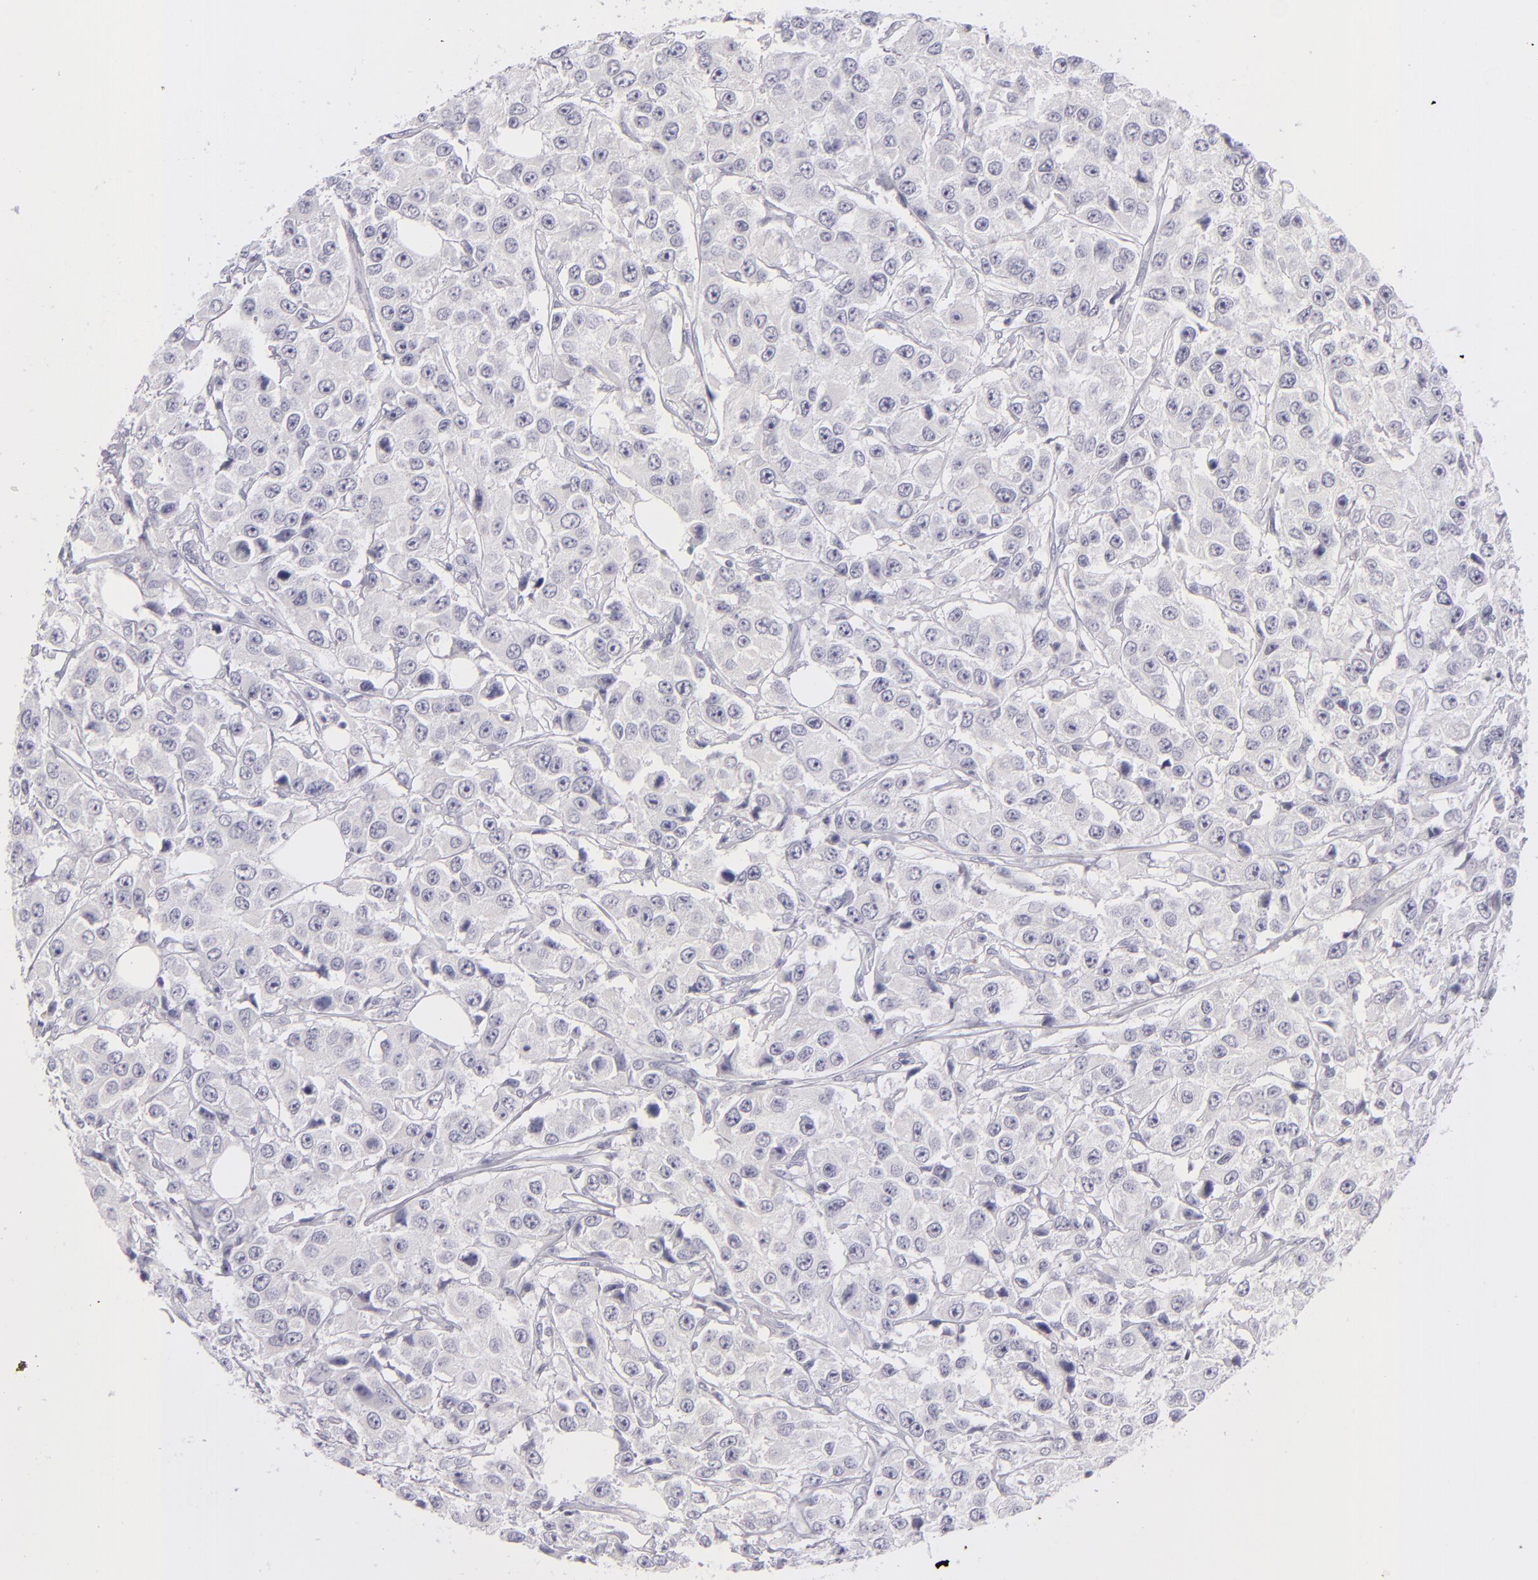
{"staining": {"intensity": "negative", "quantity": "none", "location": "none"}, "tissue": "breast cancer", "cell_type": "Tumor cells", "image_type": "cancer", "snomed": [{"axis": "morphology", "description": "Duct carcinoma"}, {"axis": "topography", "description": "Breast"}], "caption": "DAB (3,3'-diaminobenzidine) immunohistochemical staining of breast cancer (infiltrating ductal carcinoma) shows no significant expression in tumor cells. The staining was performed using DAB (3,3'-diaminobenzidine) to visualize the protein expression in brown, while the nuclei were stained in blue with hematoxylin (Magnification: 20x).", "gene": "TNNC1", "patient": {"sex": "female", "age": 58}}